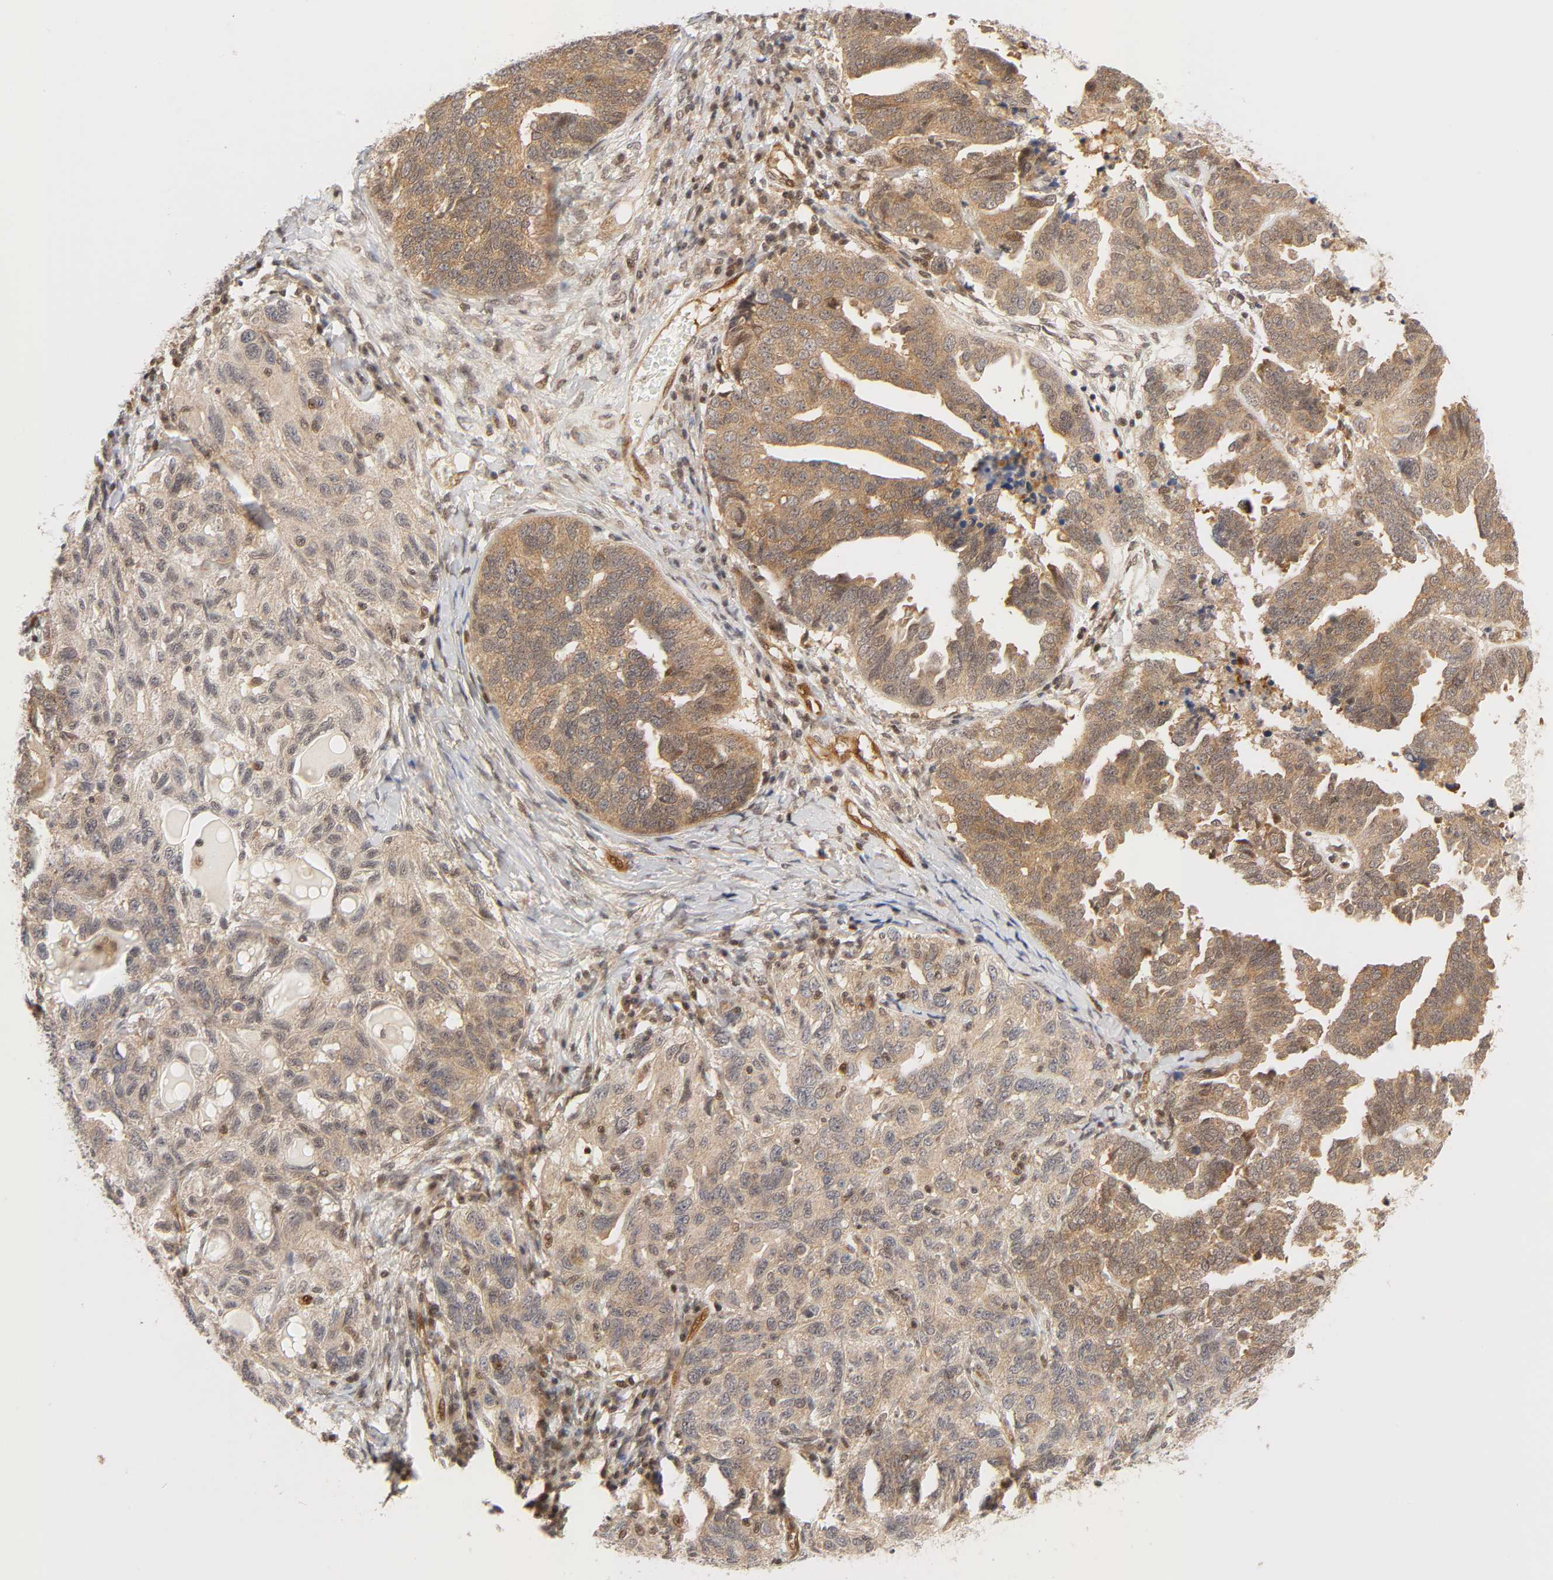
{"staining": {"intensity": "weak", "quantity": ">75%", "location": "cytoplasmic/membranous,nuclear"}, "tissue": "ovarian cancer", "cell_type": "Tumor cells", "image_type": "cancer", "snomed": [{"axis": "morphology", "description": "Cystadenocarcinoma, serous, NOS"}, {"axis": "topography", "description": "Ovary"}], "caption": "Serous cystadenocarcinoma (ovarian) stained with a protein marker displays weak staining in tumor cells.", "gene": "CDC37", "patient": {"sex": "female", "age": 82}}